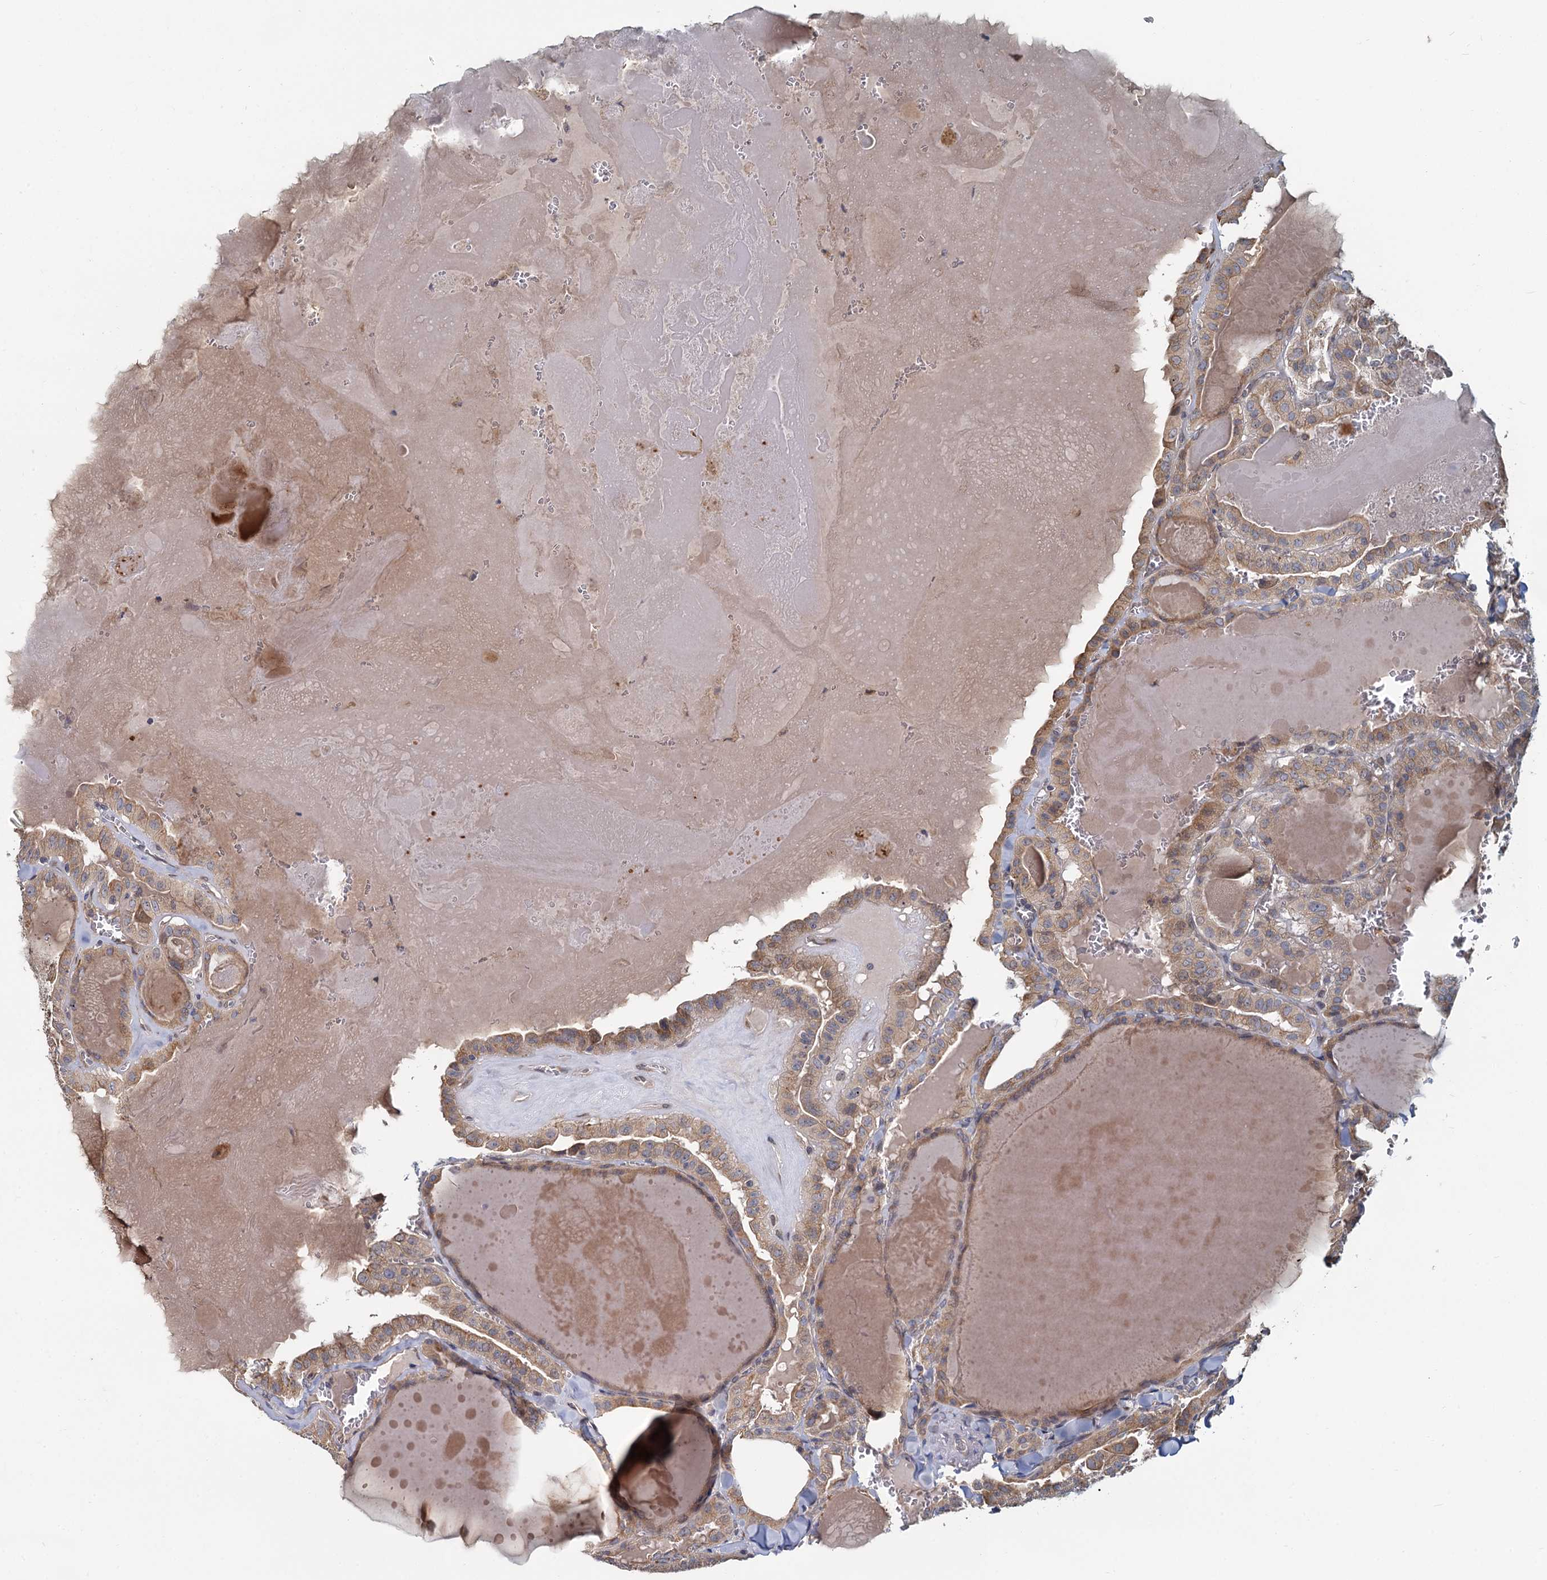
{"staining": {"intensity": "weak", "quantity": ">75%", "location": "cytoplasmic/membranous"}, "tissue": "thyroid cancer", "cell_type": "Tumor cells", "image_type": "cancer", "snomed": [{"axis": "morphology", "description": "Papillary adenocarcinoma, NOS"}, {"axis": "topography", "description": "Thyroid gland"}], "caption": "Immunohistochemical staining of thyroid papillary adenocarcinoma demonstrates low levels of weak cytoplasmic/membranous staining in approximately >75% of tumor cells.", "gene": "LRRC51", "patient": {"sex": "male", "age": 52}}